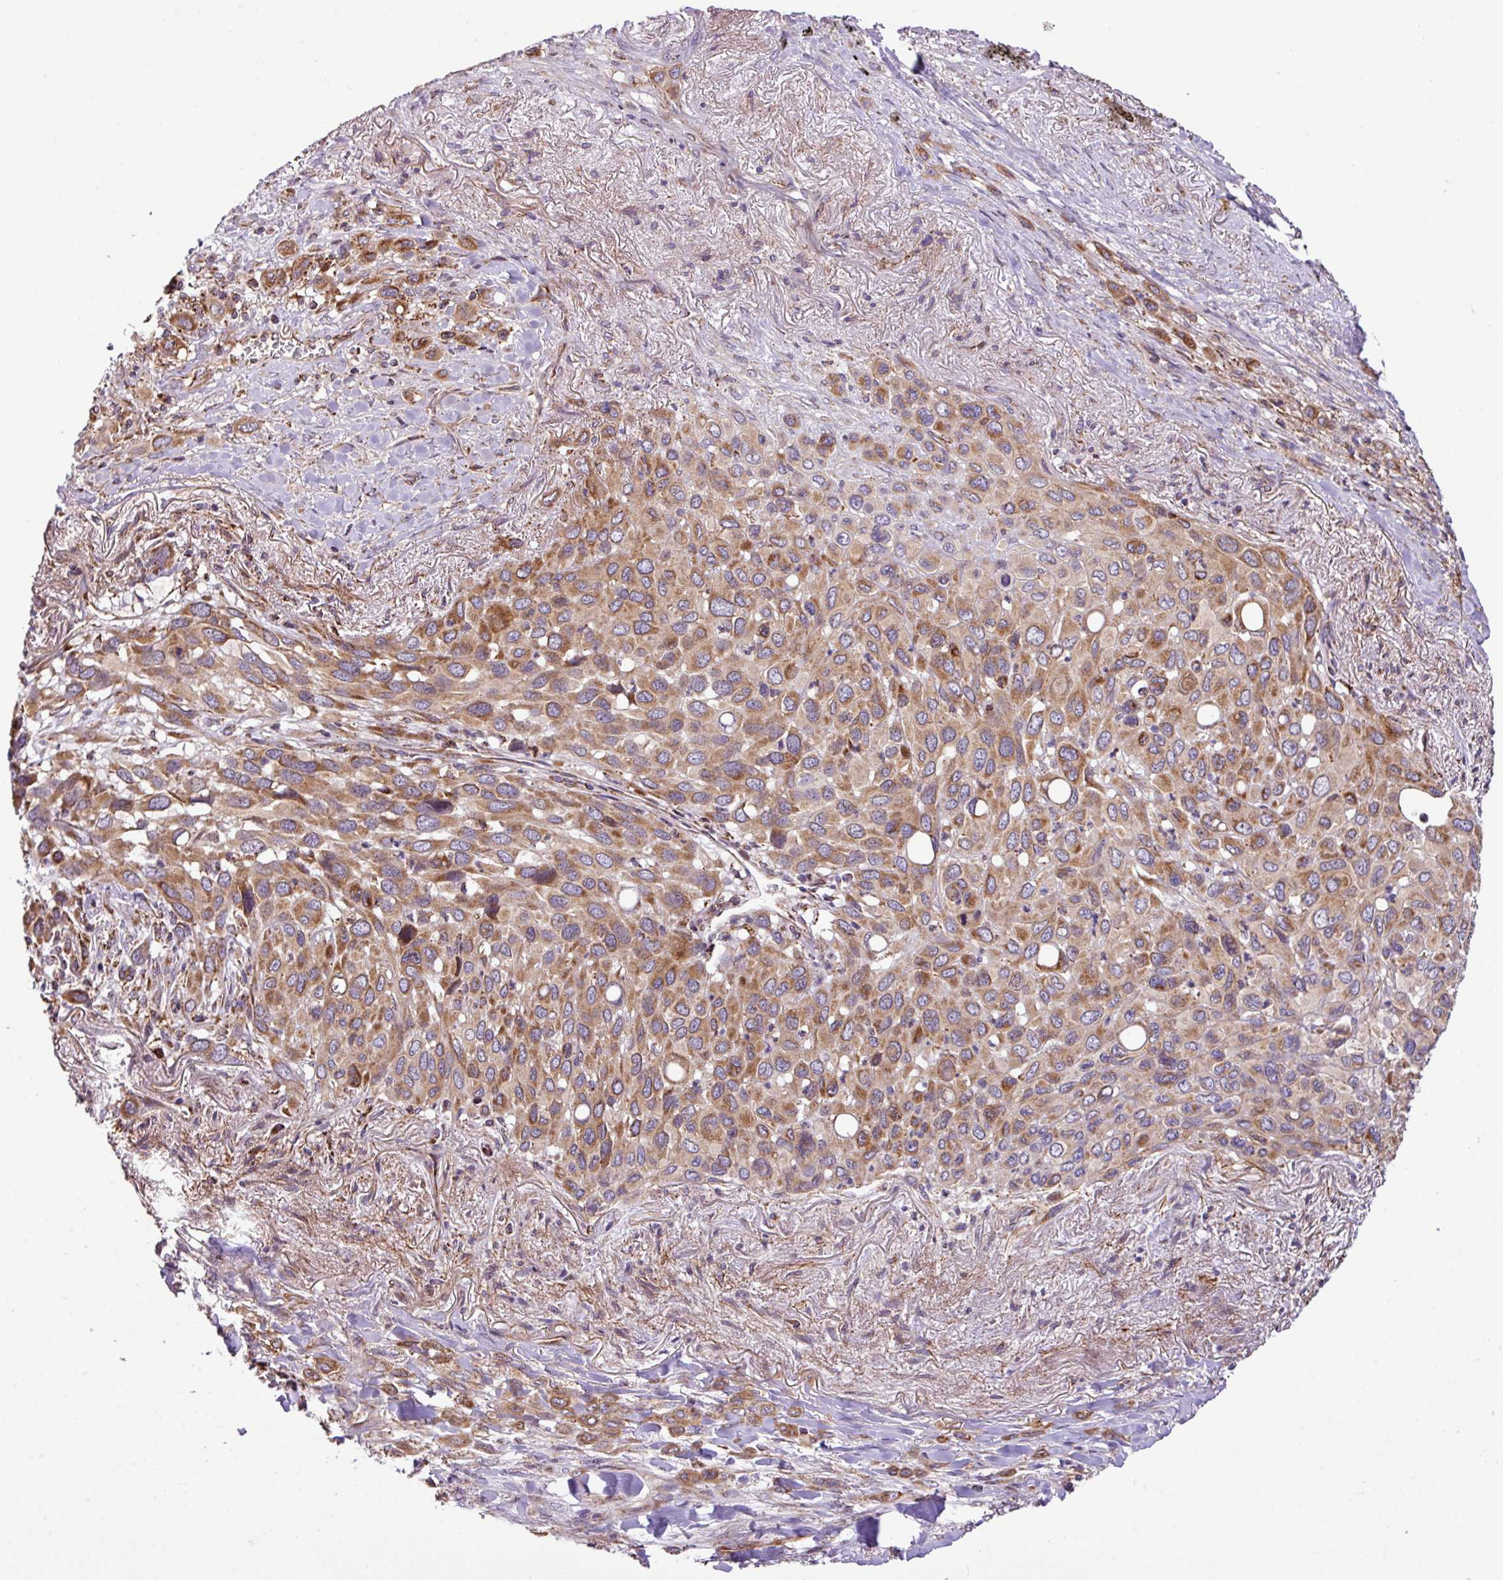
{"staining": {"intensity": "moderate", "quantity": ">75%", "location": "cytoplasmic/membranous"}, "tissue": "melanoma", "cell_type": "Tumor cells", "image_type": "cancer", "snomed": [{"axis": "morphology", "description": "Malignant melanoma, Metastatic site"}, {"axis": "topography", "description": "Lung"}], "caption": "The immunohistochemical stain shows moderate cytoplasmic/membranous positivity in tumor cells of malignant melanoma (metastatic site) tissue.", "gene": "ZNF569", "patient": {"sex": "male", "age": 48}}